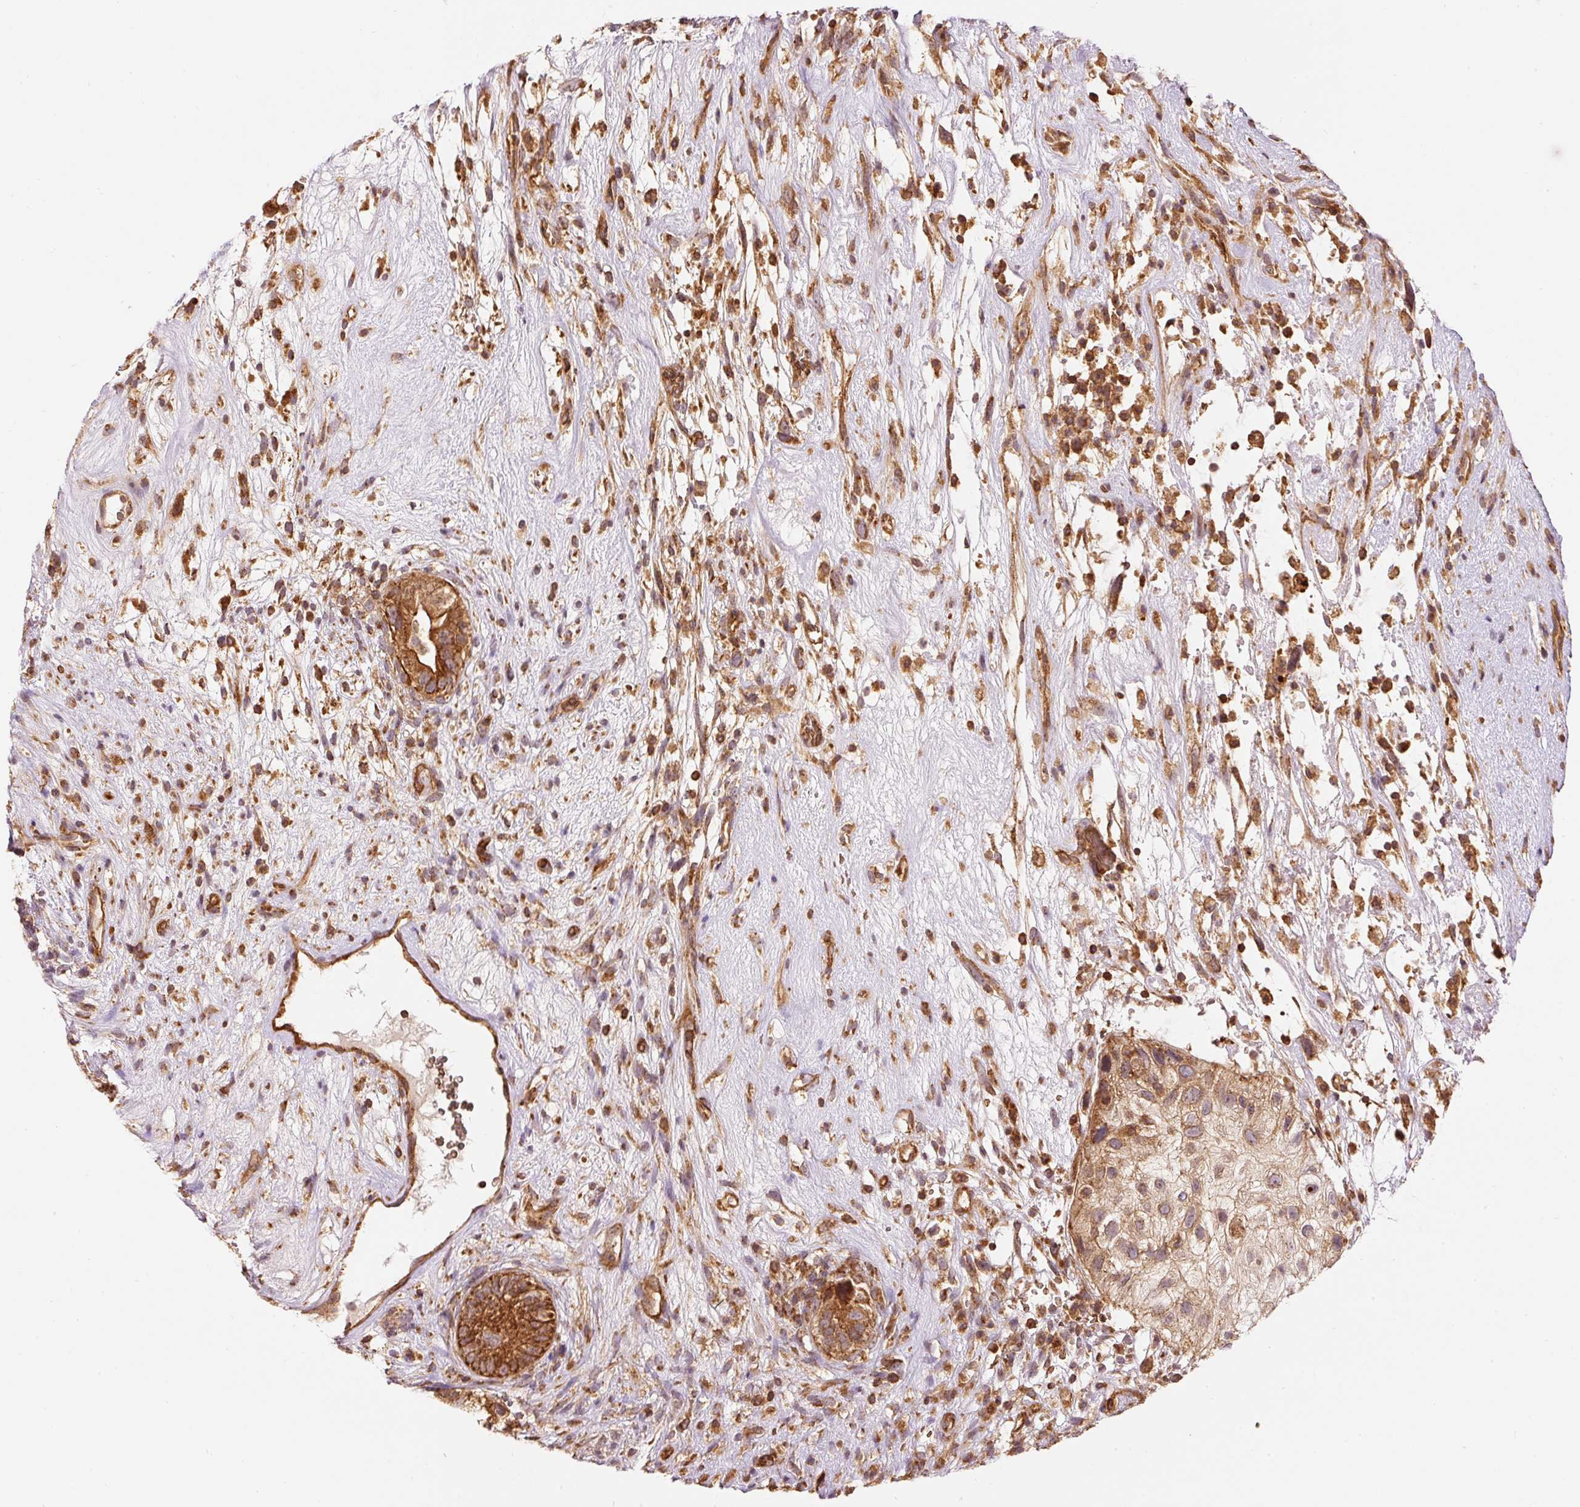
{"staining": {"intensity": "strong", "quantity": ">75%", "location": "cytoplasmic/membranous"}, "tissue": "testis cancer", "cell_type": "Tumor cells", "image_type": "cancer", "snomed": [{"axis": "morphology", "description": "Seminoma, NOS"}, {"axis": "morphology", "description": "Carcinoma, Embryonal, NOS"}, {"axis": "topography", "description": "Testis"}], "caption": "Immunohistochemical staining of testis embryonal carcinoma reveals high levels of strong cytoplasmic/membranous staining in approximately >75% of tumor cells. Using DAB (brown) and hematoxylin (blue) stains, captured at high magnification using brightfield microscopy.", "gene": "ADCY4", "patient": {"sex": "male", "age": 41}}